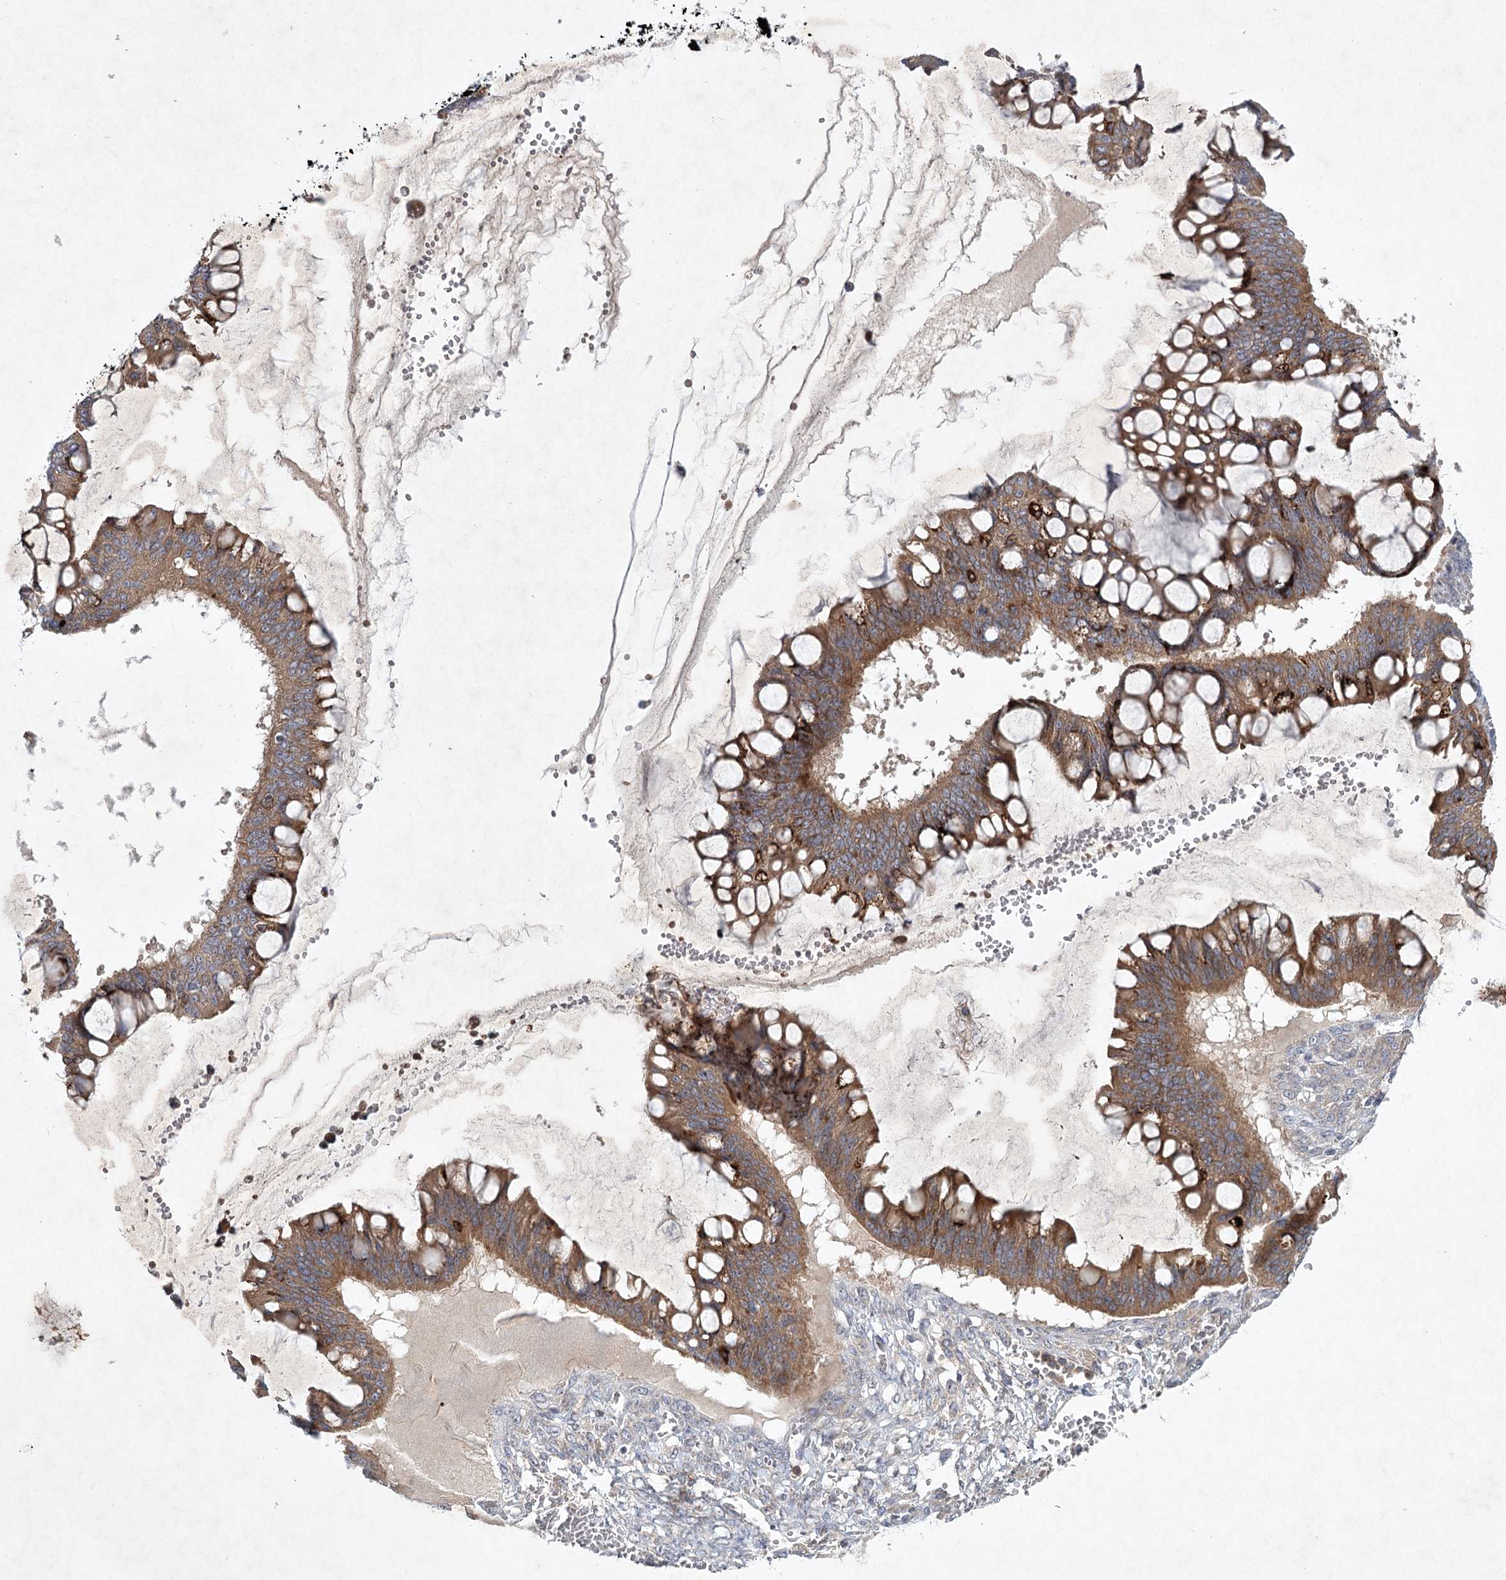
{"staining": {"intensity": "moderate", "quantity": ">75%", "location": "cytoplasmic/membranous"}, "tissue": "ovarian cancer", "cell_type": "Tumor cells", "image_type": "cancer", "snomed": [{"axis": "morphology", "description": "Cystadenocarcinoma, mucinous, NOS"}, {"axis": "topography", "description": "Ovary"}], "caption": "The micrograph exhibits immunohistochemical staining of ovarian mucinous cystadenocarcinoma. There is moderate cytoplasmic/membranous expression is present in about >75% of tumor cells.", "gene": "MAP3K13", "patient": {"sex": "female", "age": 73}}